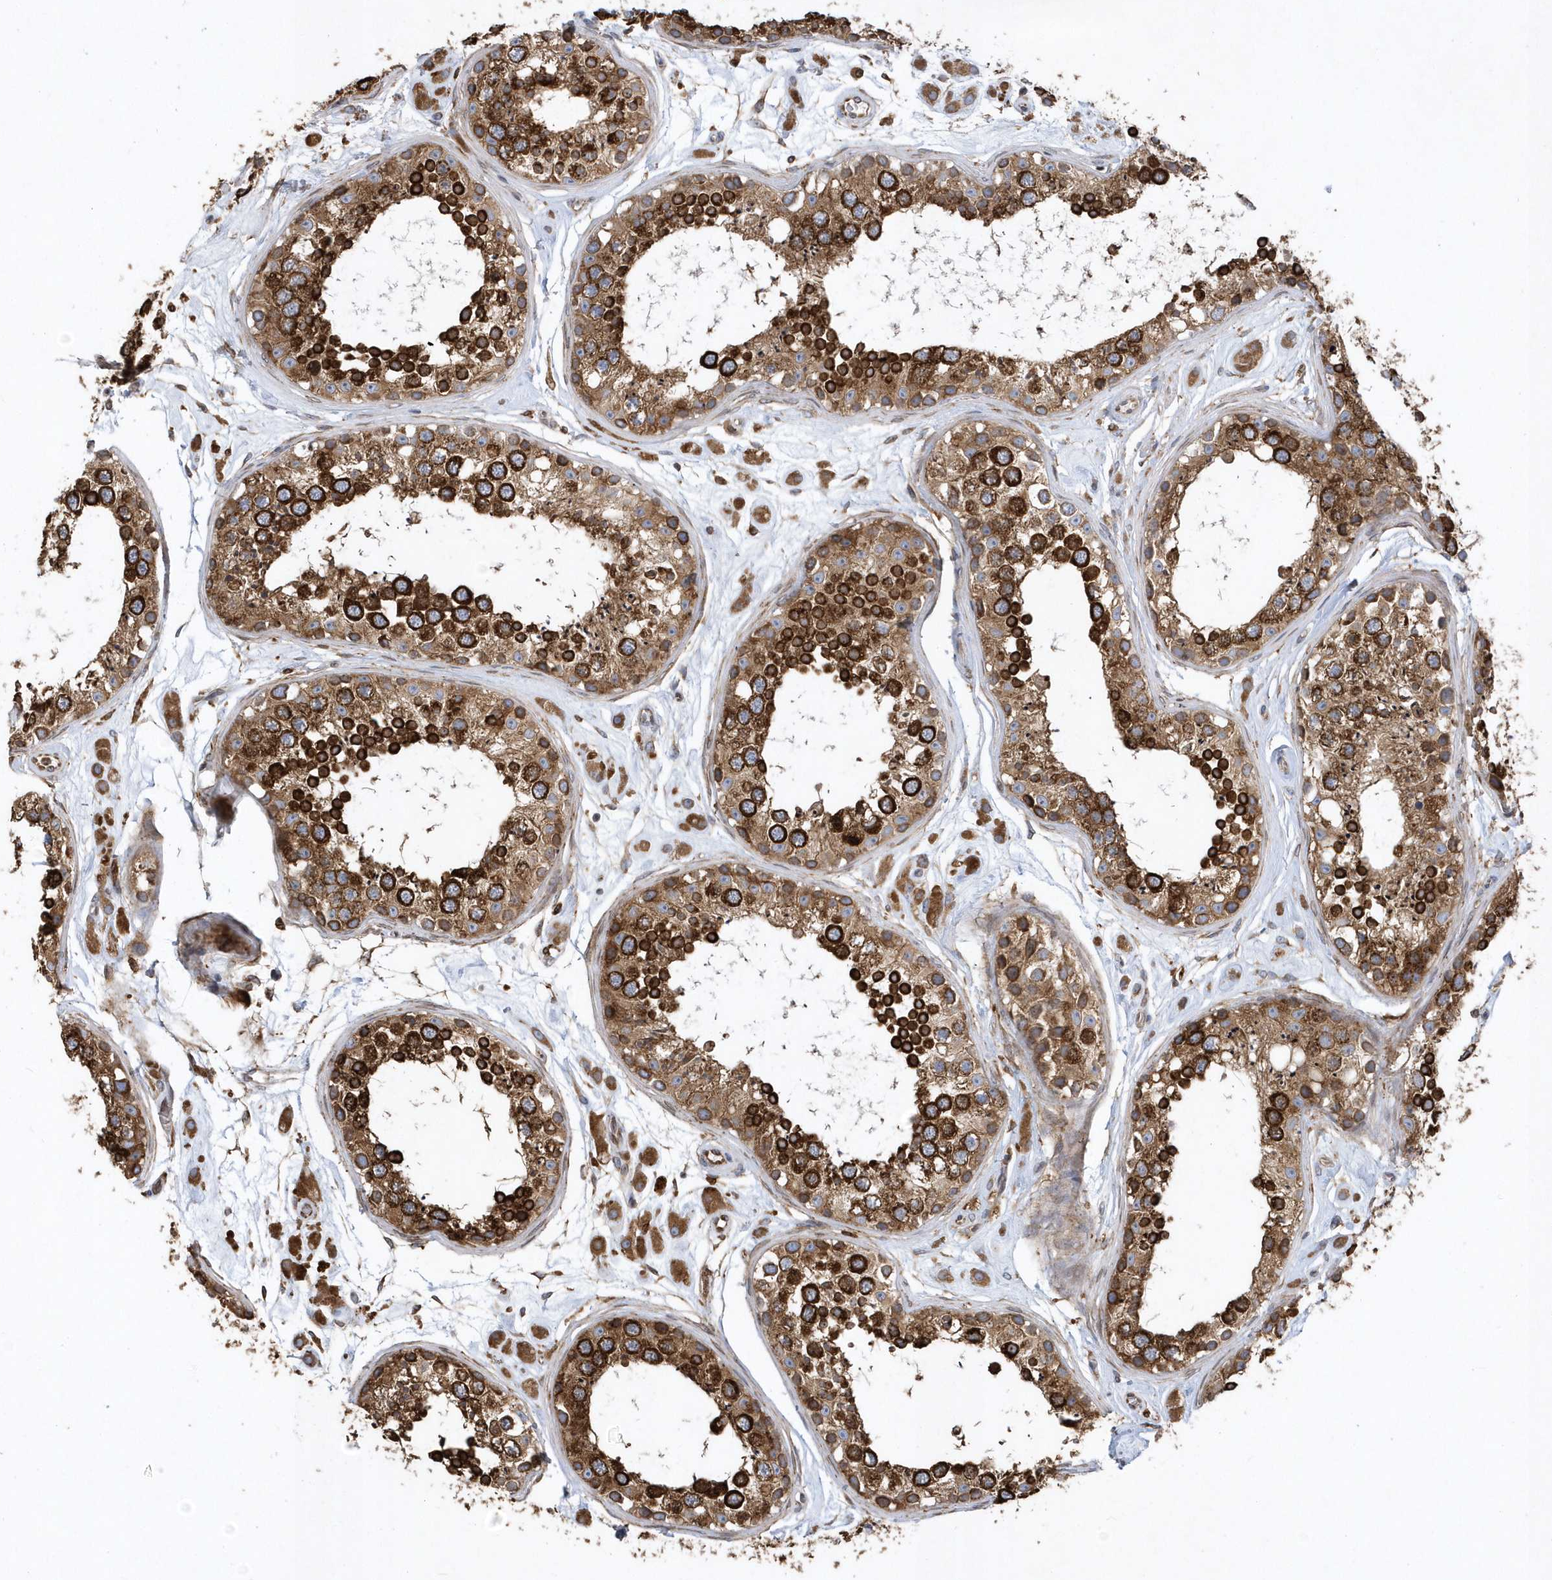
{"staining": {"intensity": "strong", "quantity": ">75%", "location": "cytoplasmic/membranous"}, "tissue": "testis", "cell_type": "Cells in seminiferous ducts", "image_type": "normal", "snomed": [{"axis": "morphology", "description": "Normal tissue, NOS"}, {"axis": "topography", "description": "Testis"}], "caption": "High-magnification brightfield microscopy of benign testis stained with DAB (3,3'-diaminobenzidine) (brown) and counterstained with hematoxylin (blue). cells in seminiferous ducts exhibit strong cytoplasmic/membranous staining is present in approximately>75% of cells.", "gene": "VAMP7", "patient": {"sex": "male", "age": 25}}